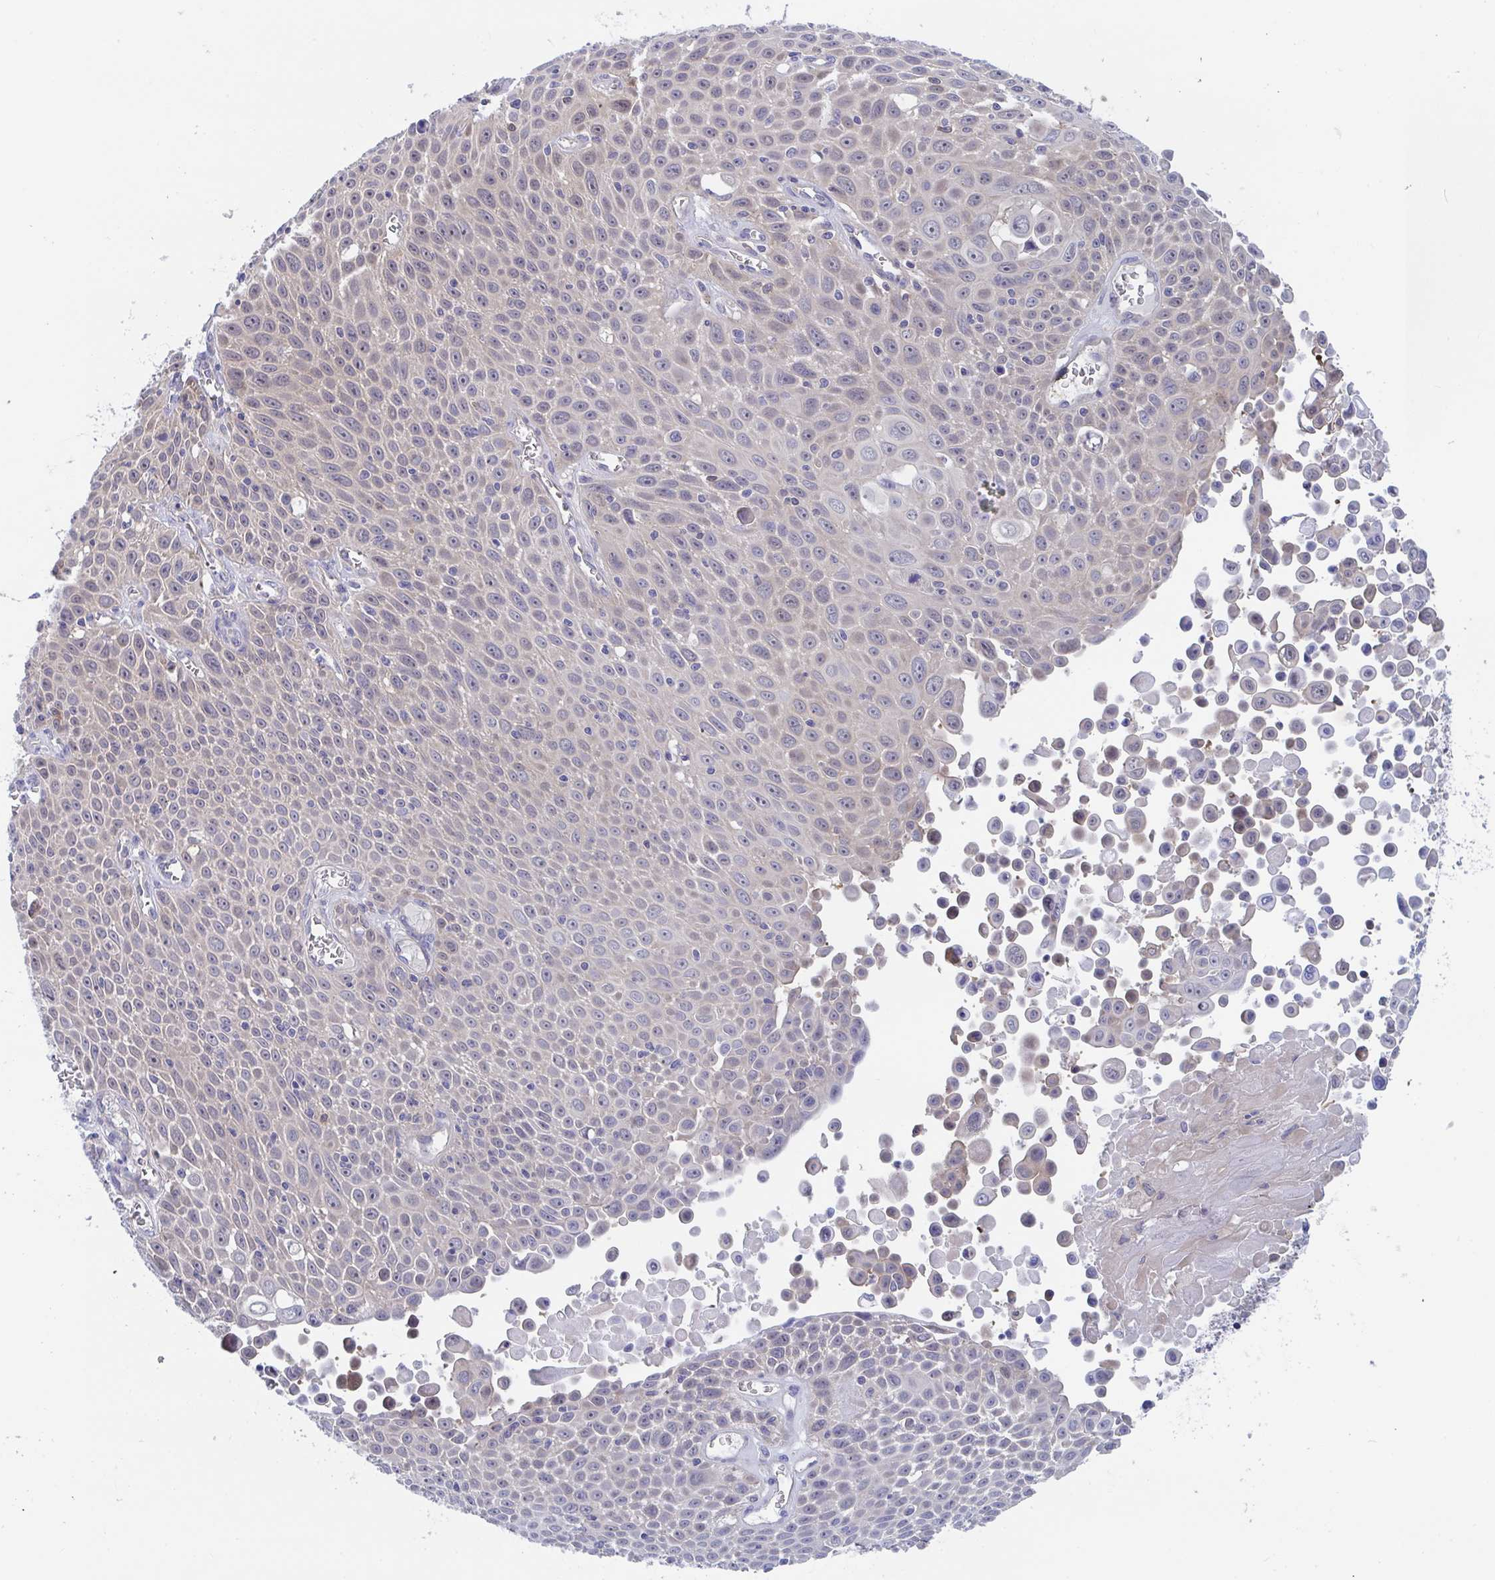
{"staining": {"intensity": "moderate", "quantity": "<25%", "location": "nuclear"}, "tissue": "lung cancer", "cell_type": "Tumor cells", "image_type": "cancer", "snomed": [{"axis": "morphology", "description": "Squamous cell carcinoma, NOS"}, {"axis": "morphology", "description": "Squamous cell carcinoma, metastatic, NOS"}, {"axis": "topography", "description": "Lymph node"}, {"axis": "topography", "description": "Lung"}], "caption": "Immunohistochemistry image of lung squamous cell carcinoma stained for a protein (brown), which displays low levels of moderate nuclear staining in approximately <25% of tumor cells.", "gene": "P2RX3", "patient": {"sex": "female", "age": 62}}